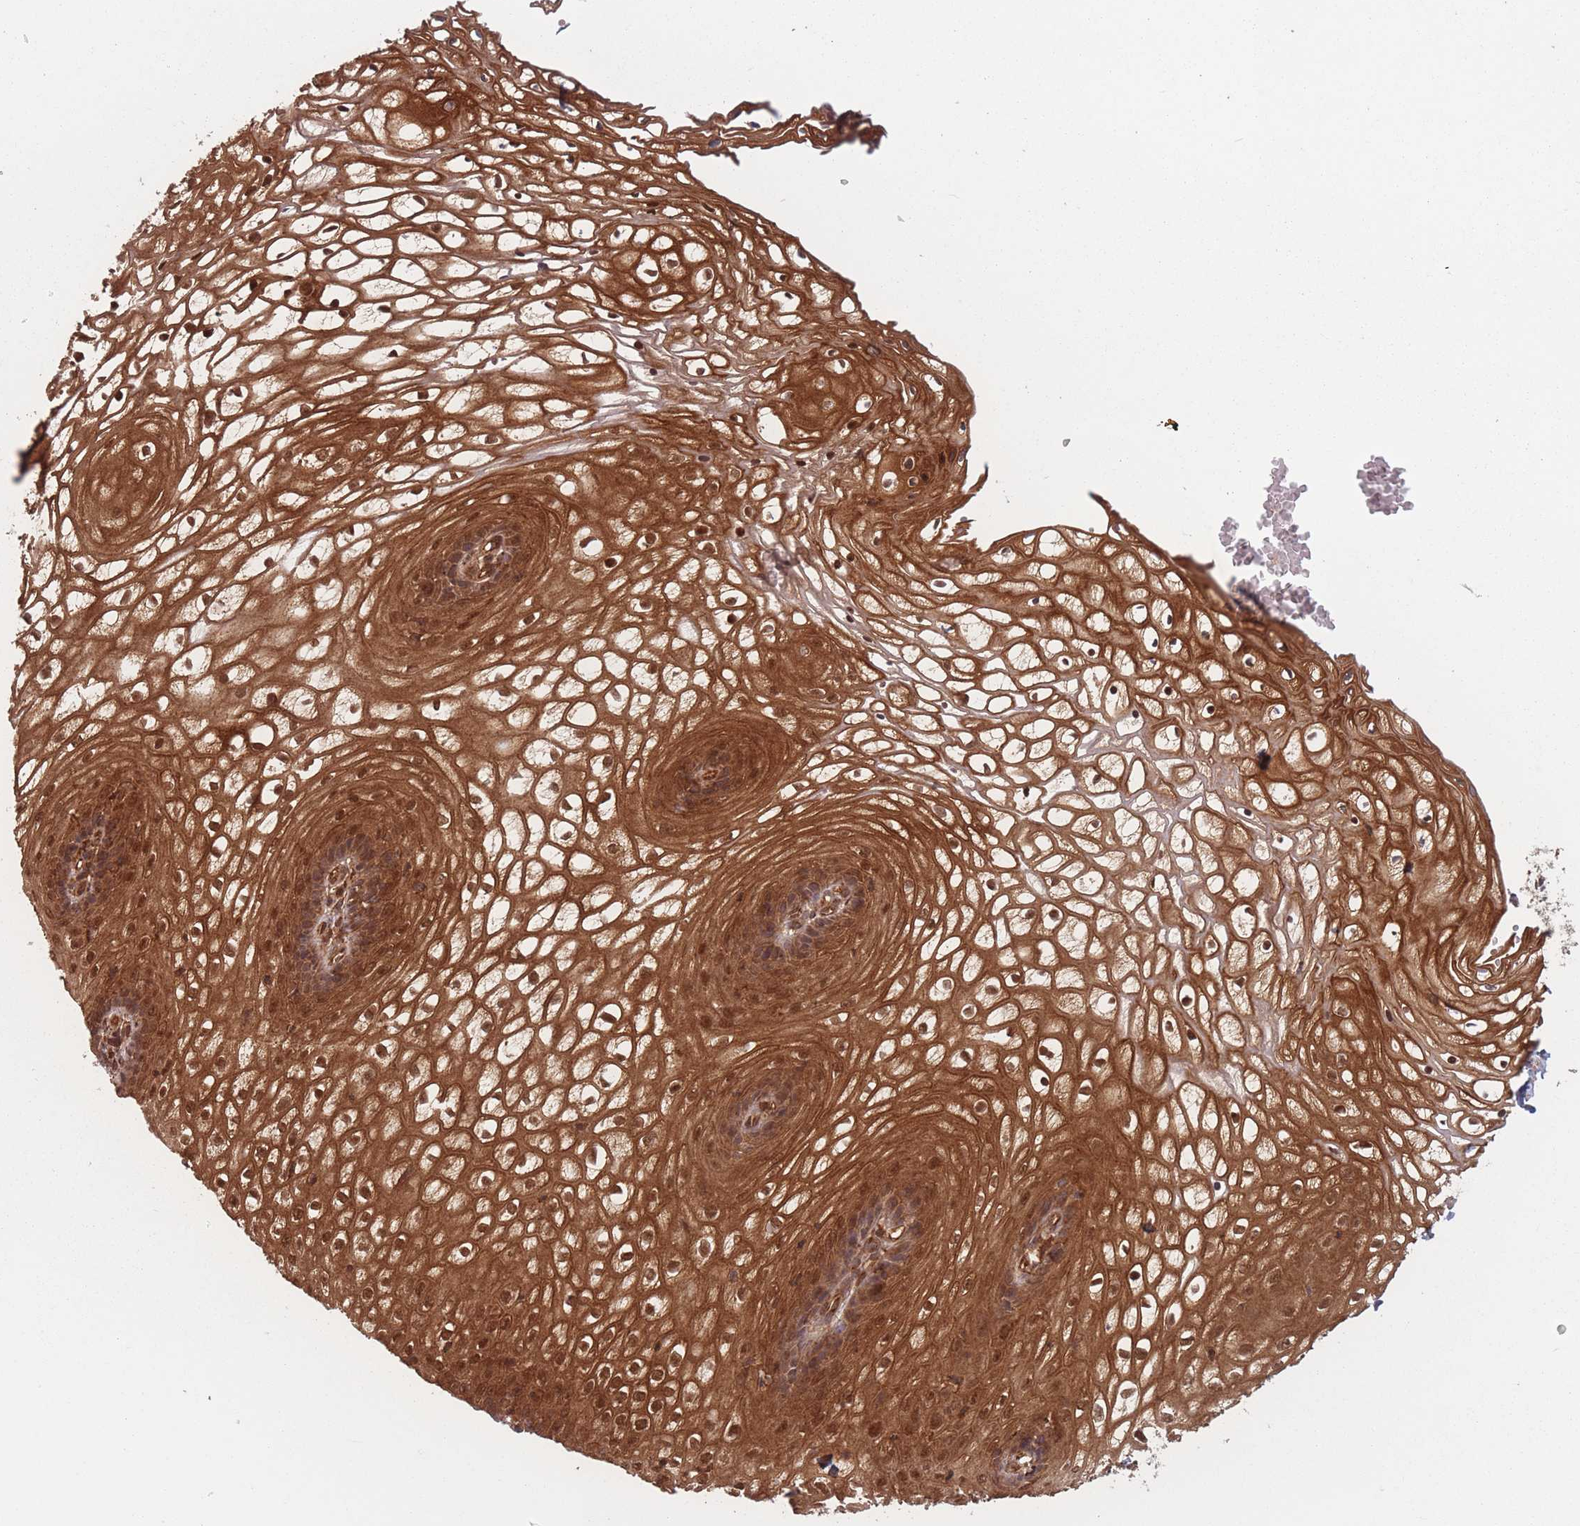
{"staining": {"intensity": "strong", "quantity": ">75%", "location": "cytoplasmic/membranous,nuclear"}, "tissue": "vagina", "cell_type": "Squamous epithelial cells", "image_type": "normal", "snomed": [{"axis": "morphology", "description": "Normal tissue, NOS"}, {"axis": "topography", "description": "Vagina"}], "caption": "DAB (3,3'-diaminobenzidine) immunohistochemical staining of unremarkable human vagina shows strong cytoplasmic/membranous,nuclear protein staining in approximately >75% of squamous epithelial cells.", "gene": "PODXL2", "patient": {"sex": "female", "age": 34}}